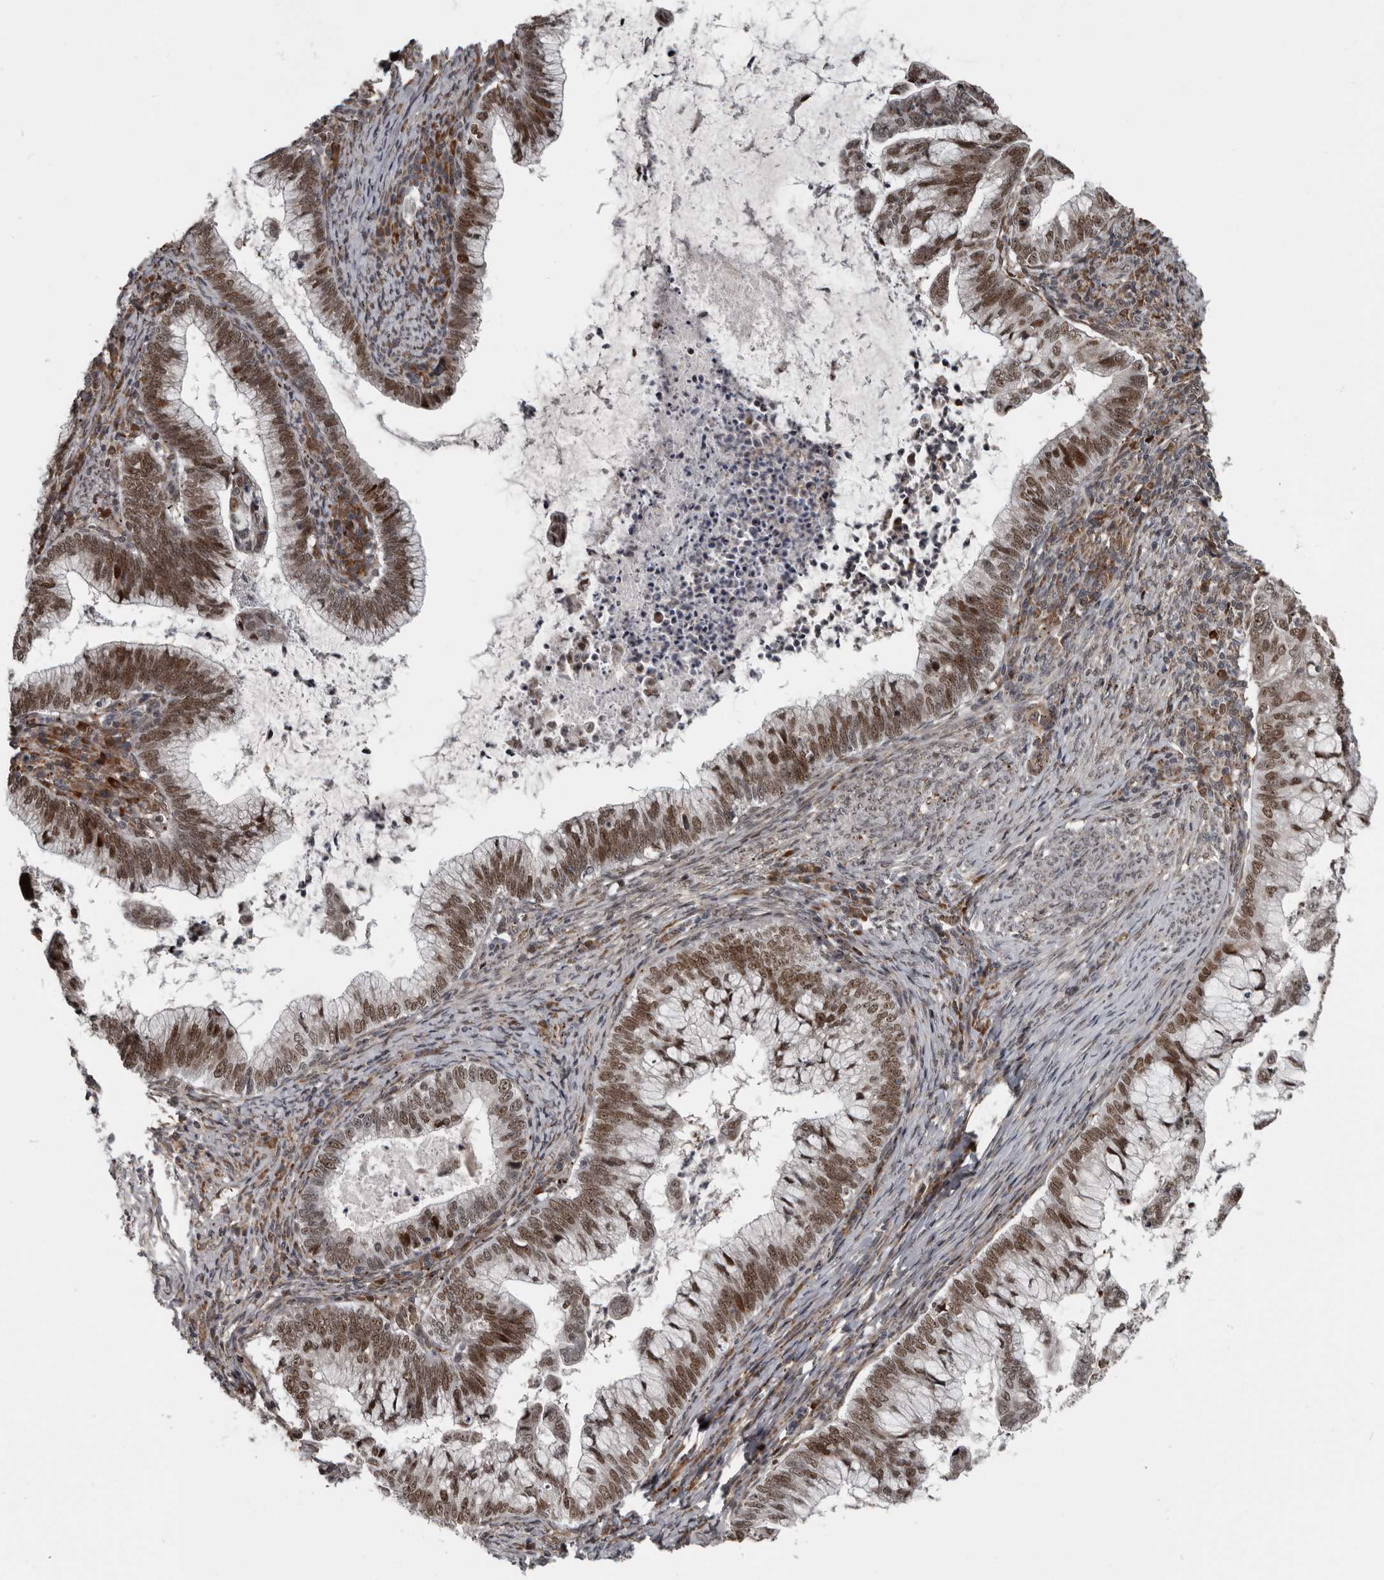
{"staining": {"intensity": "strong", "quantity": ">75%", "location": "nuclear"}, "tissue": "cervical cancer", "cell_type": "Tumor cells", "image_type": "cancer", "snomed": [{"axis": "morphology", "description": "Adenocarcinoma, NOS"}, {"axis": "topography", "description": "Cervix"}], "caption": "Immunohistochemistry (IHC) staining of cervical cancer, which demonstrates high levels of strong nuclear positivity in approximately >75% of tumor cells indicating strong nuclear protein staining. The staining was performed using DAB (3,3'-diaminobenzidine) (brown) for protein detection and nuclei were counterstained in hematoxylin (blue).", "gene": "CHD1L", "patient": {"sex": "female", "age": 36}}